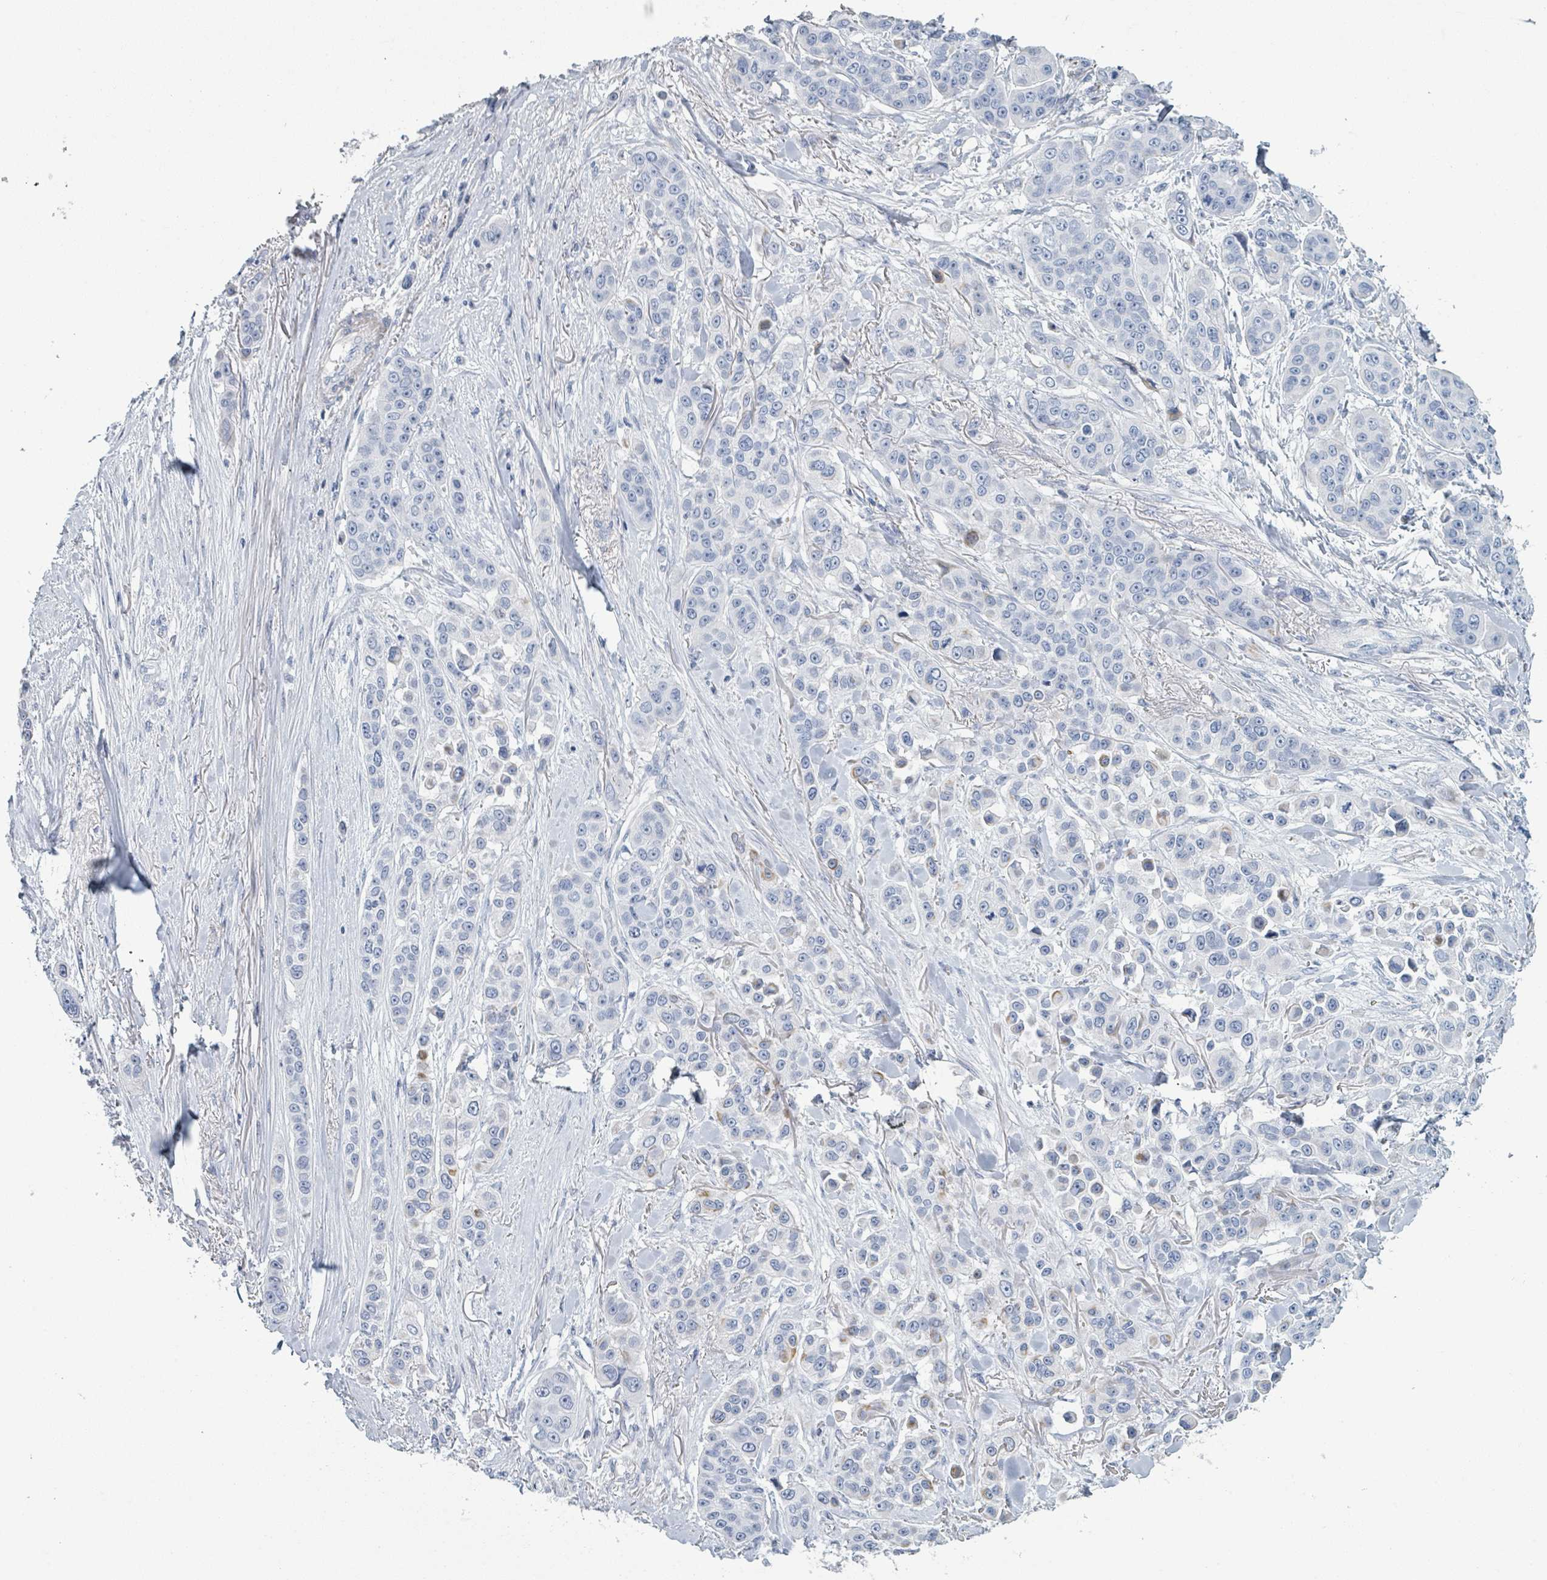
{"staining": {"intensity": "negative", "quantity": "none", "location": "none"}, "tissue": "skin cancer", "cell_type": "Tumor cells", "image_type": "cancer", "snomed": [{"axis": "morphology", "description": "Squamous cell carcinoma, NOS"}, {"axis": "topography", "description": "Skin"}], "caption": "Skin cancer (squamous cell carcinoma) stained for a protein using immunohistochemistry reveals no staining tumor cells.", "gene": "RAB33B", "patient": {"sex": "male", "age": 67}}